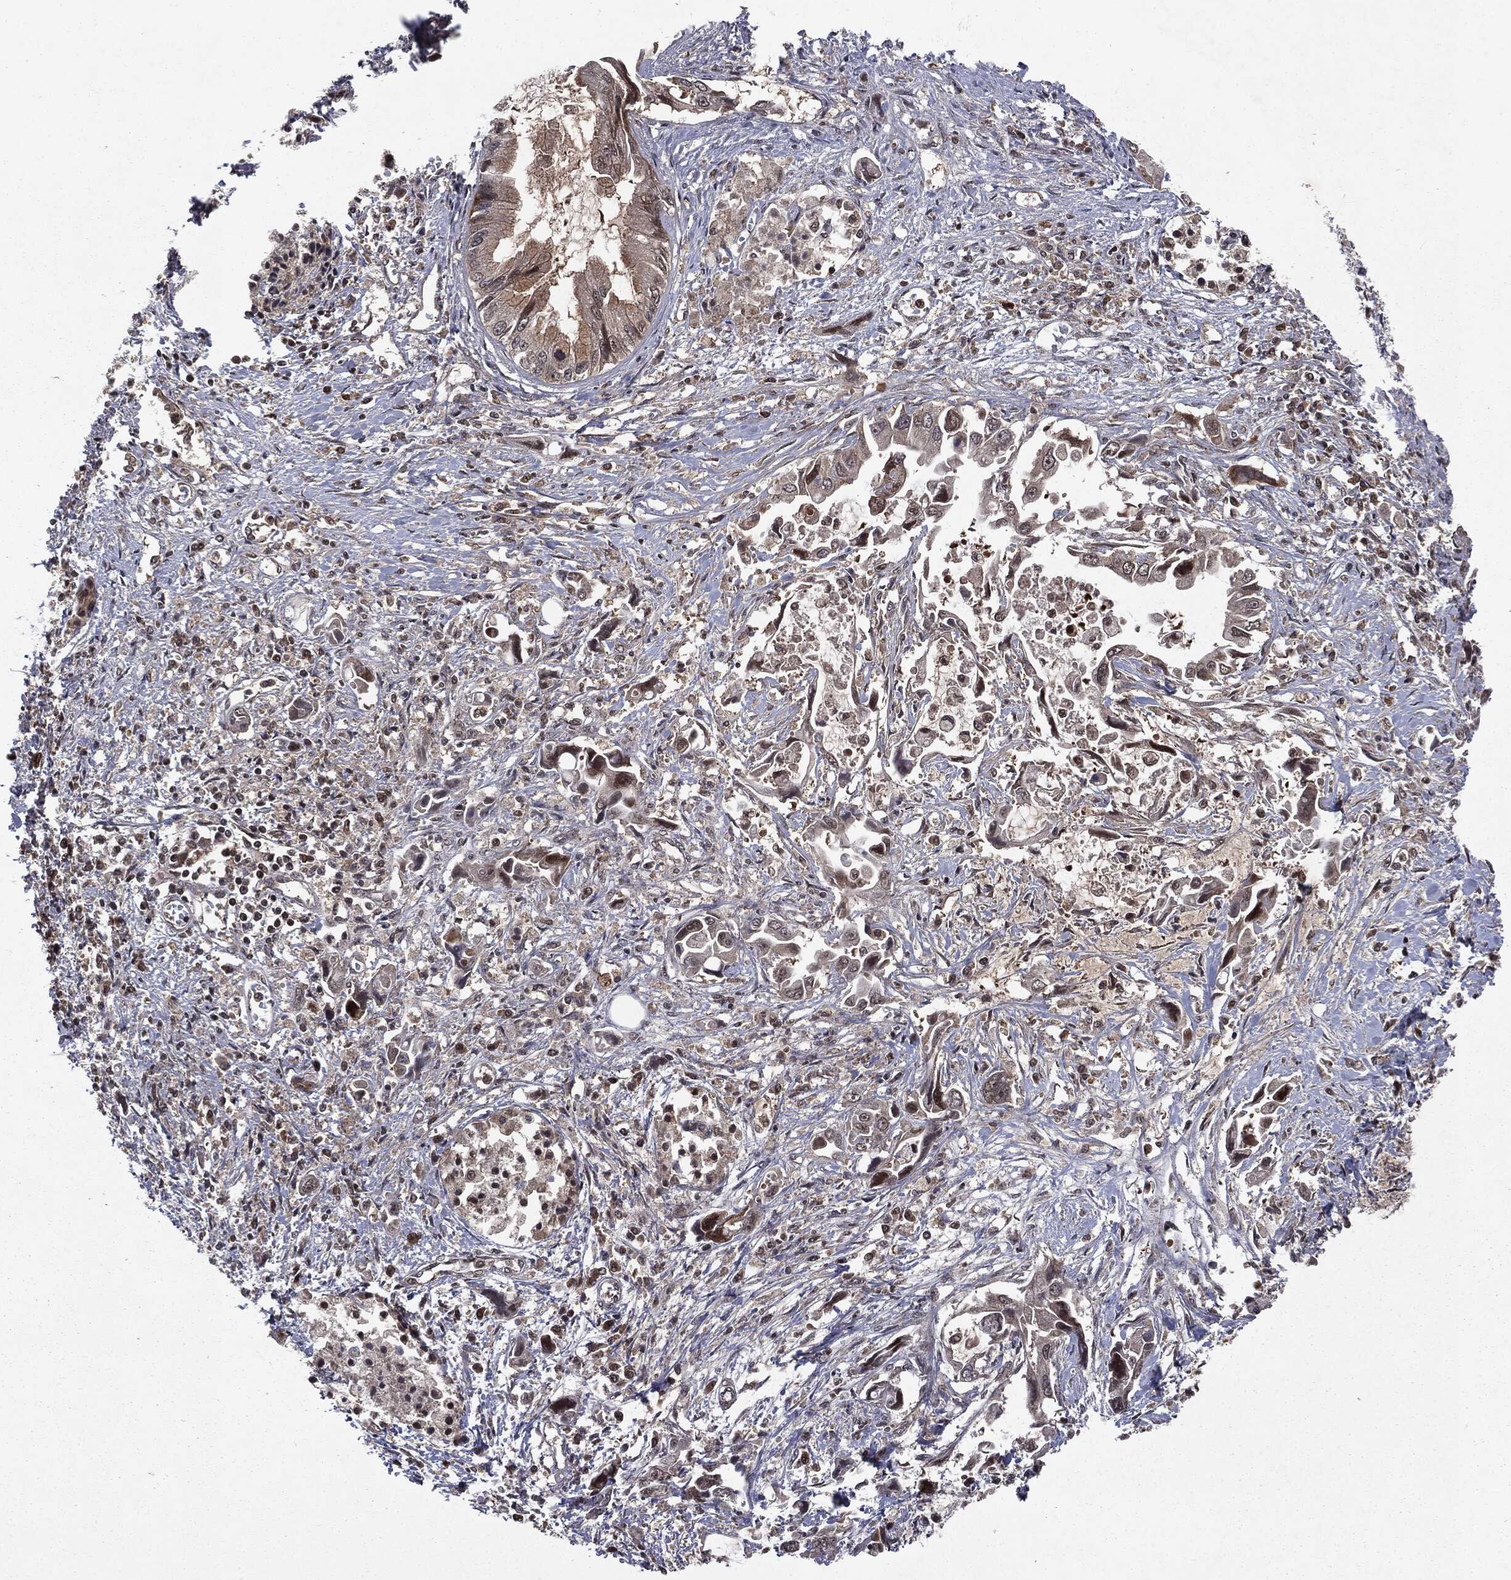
{"staining": {"intensity": "weak", "quantity": "<25%", "location": "cytoplasmic/membranous"}, "tissue": "pancreatic cancer", "cell_type": "Tumor cells", "image_type": "cancer", "snomed": [{"axis": "morphology", "description": "Adenocarcinoma, NOS"}, {"axis": "topography", "description": "Pancreas"}], "caption": "Tumor cells show no significant positivity in adenocarcinoma (pancreatic). (Stains: DAB immunohistochemistry (IHC) with hematoxylin counter stain, Microscopy: brightfield microscopy at high magnification).", "gene": "STAU2", "patient": {"sex": "male", "age": 84}}